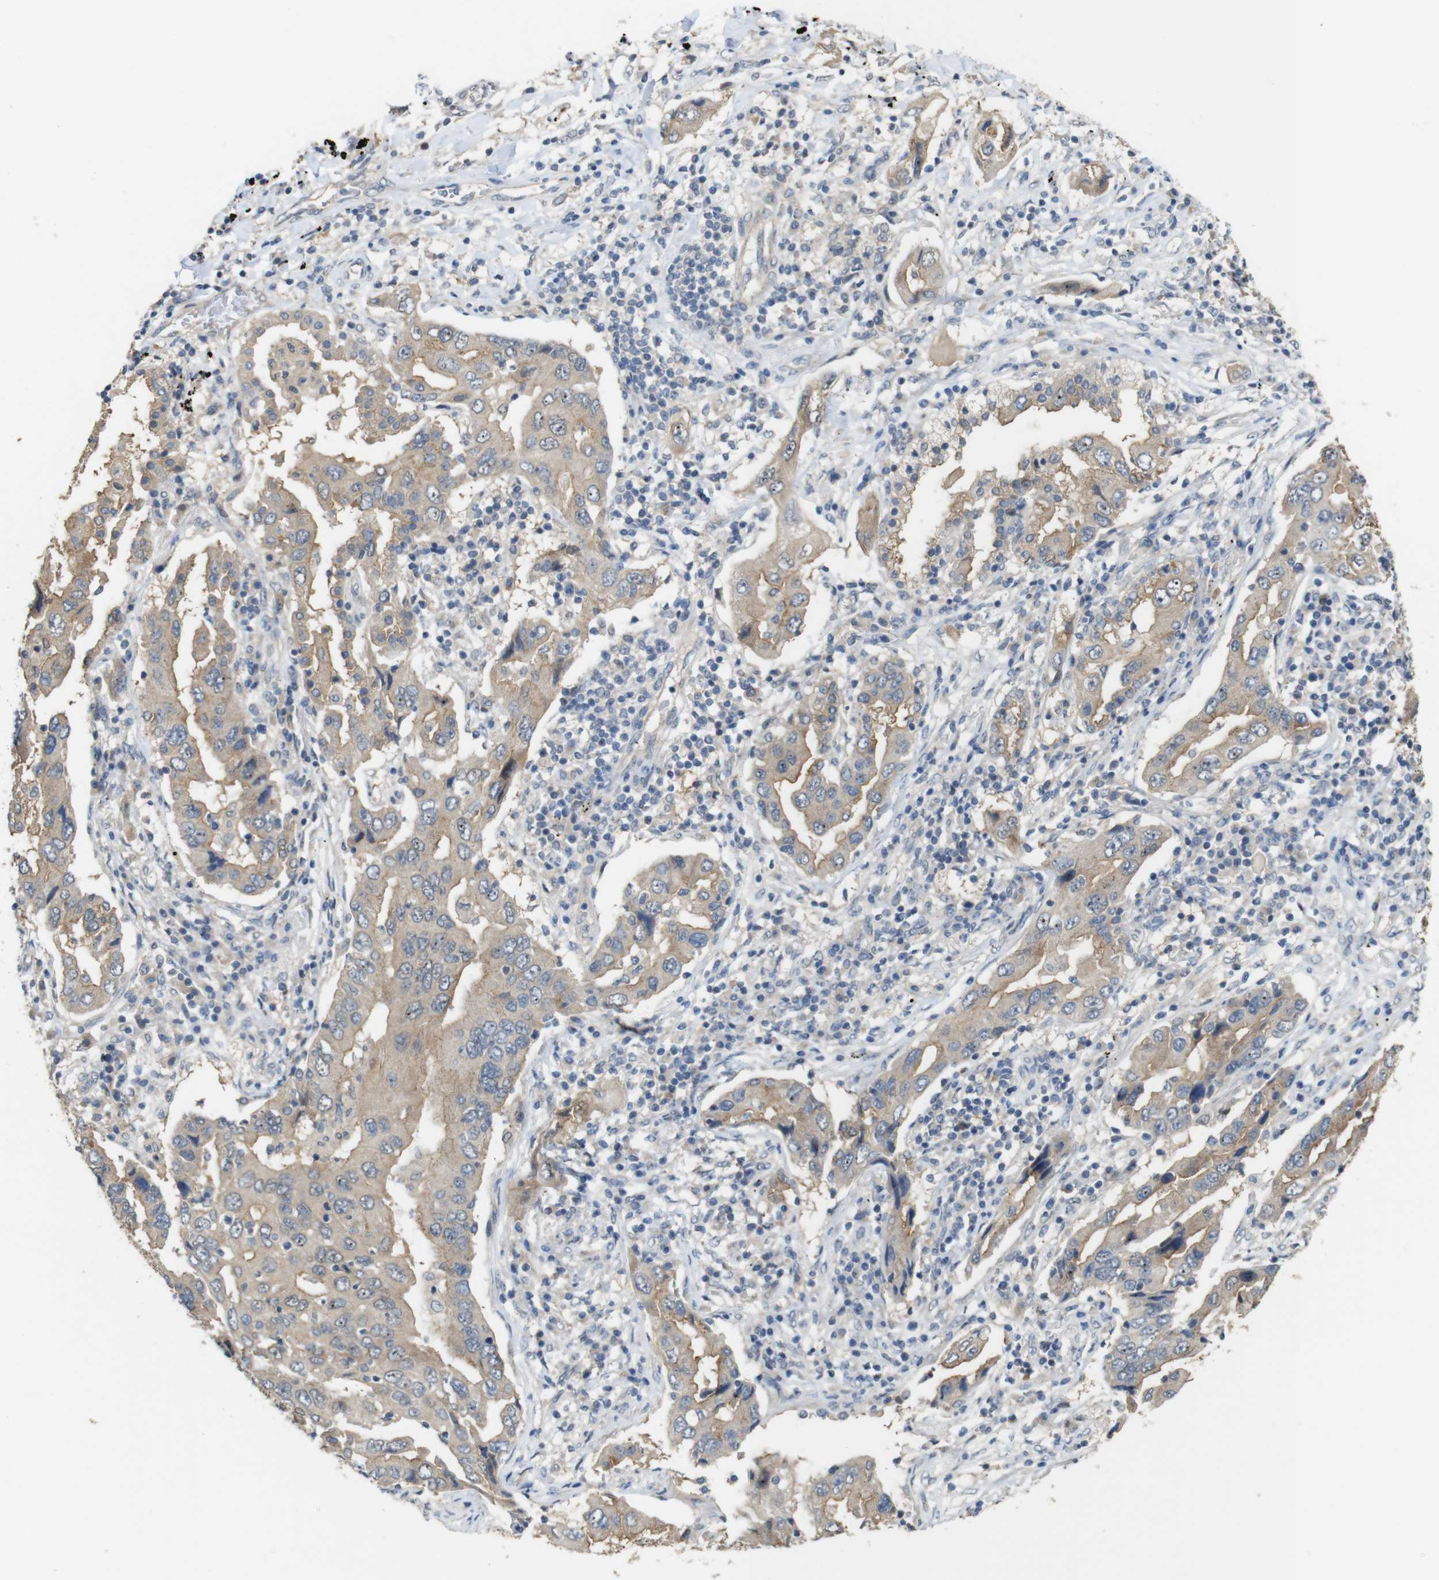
{"staining": {"intensity": "moderate", "quantity": "25%-75%", "location": "cytoplasmic/membranous"}, "tissue": "lung cancer", "cell_type": "Tumor cells", "image_type": "cancer", "snomed": [{"axis": "morphology", "description": "Adenocarcinoma, NOS"}, {"axis": "topography", "description": "Lung"}], "caption": "Immunohistochemistry histopathology image of human lung cancer (adenocarcinoma) stained for a protein (brown), which displays medium levels of moderate cytoplasmic/membranous positivity in approximately 25%-75% of tumor cells.", "gene": "CDC34", "patient": {"sex": "female", "age": 65}}